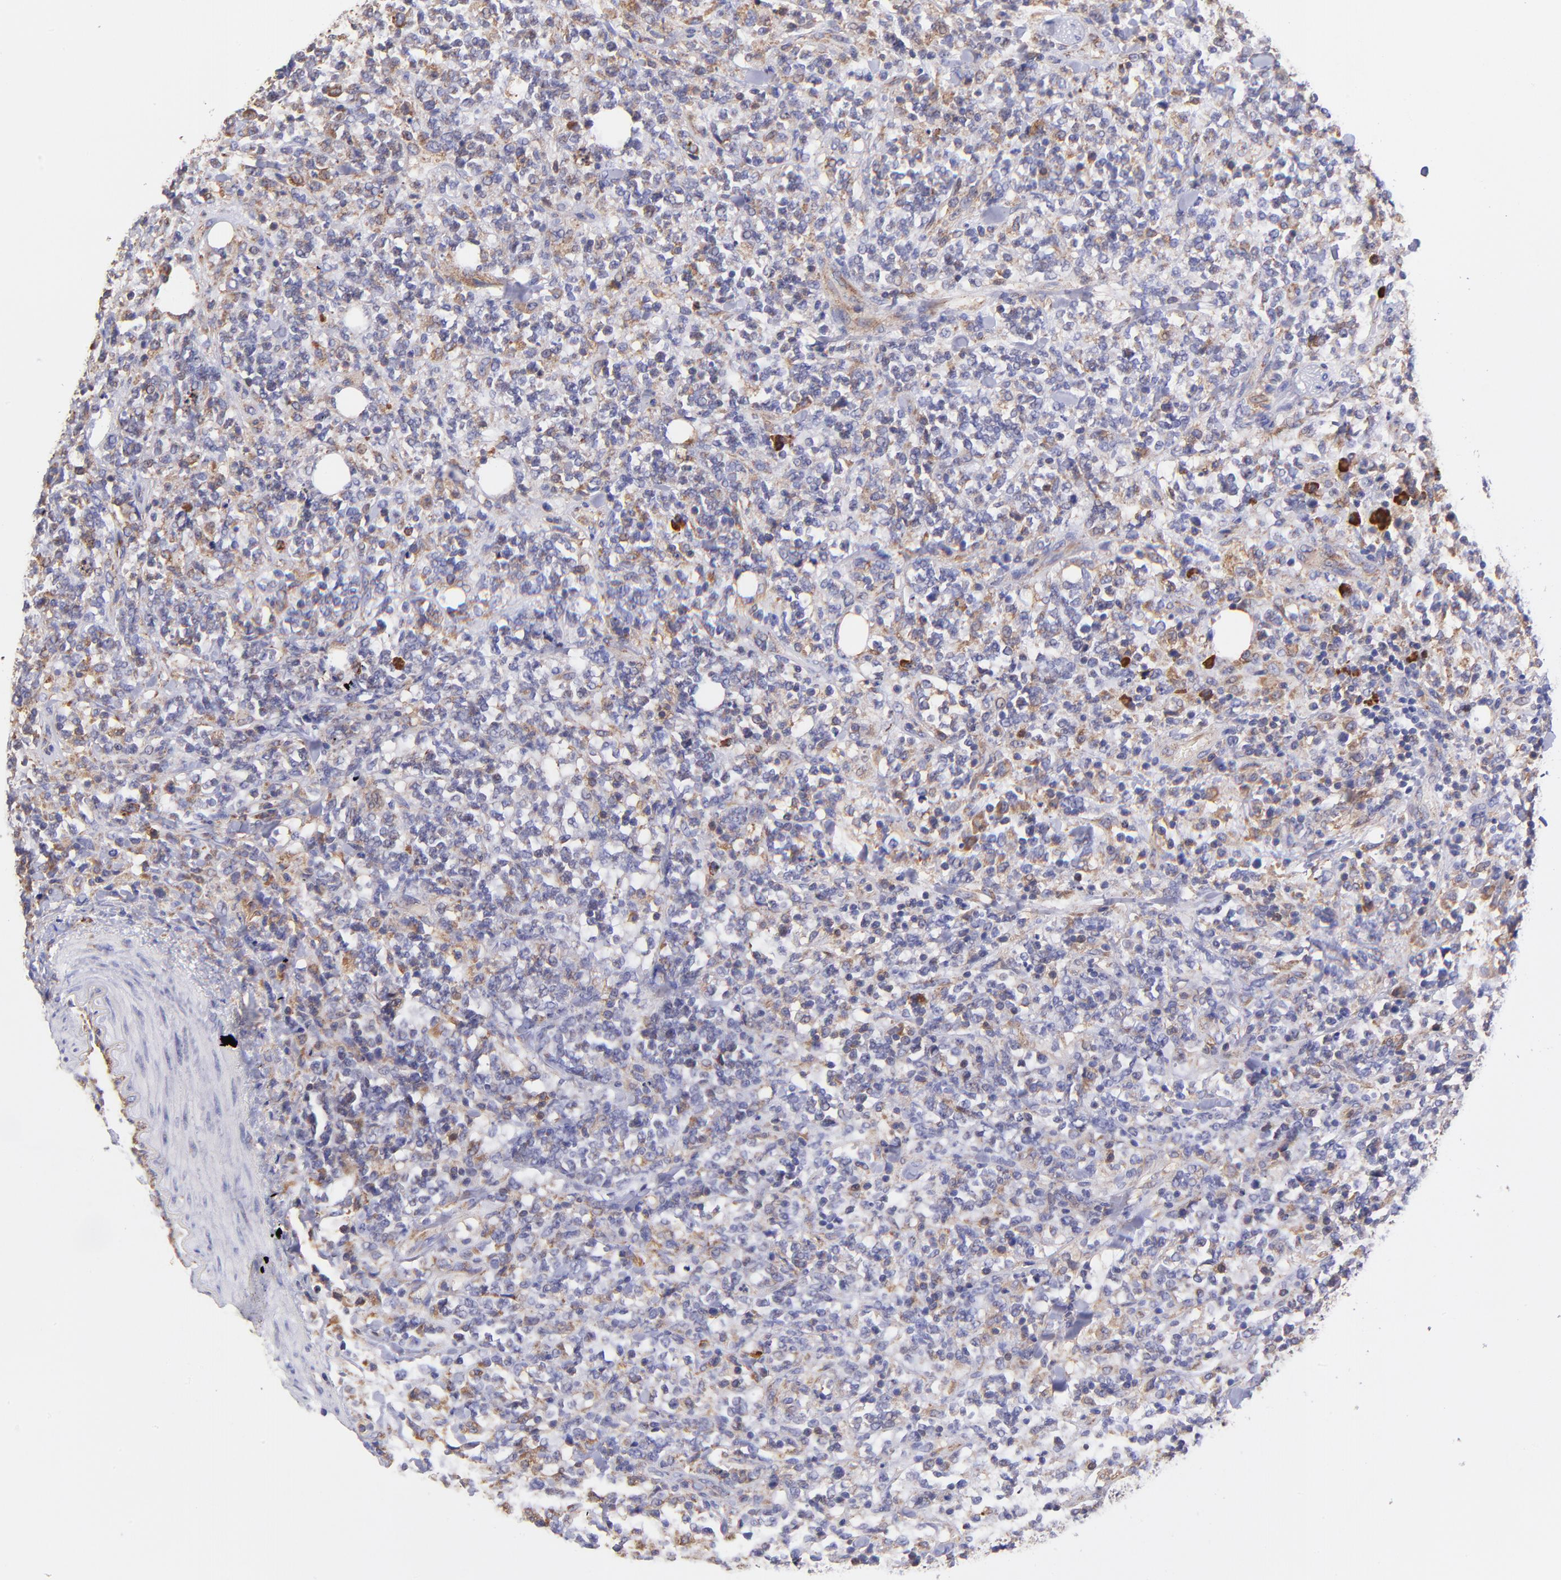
{"staining": {"intensity": "strong", "quantity": "<25%", "location": "cytoplasmic/membranous"}, "tissue": "lymphoma", "cell_type": "Tumor cells", "image_type": "cancer", "snomed": [{"axis": "morphology", "description": "Malignant lymphoma, non-Hodgkin's type, High grade"}, {"axis": "topography", "description": "Soft tissue"}], "caption": "Immunohistochemistry (IHC) (DAB) staining of high-grade malignant lymphoma, non-Hodgkin's type demonstrates strong cytoplasmic/membranous protein positivity in approximately <25% of tumor cells.", "gene": "PREX1", "patient": {"sex": "male", "age": 18}}